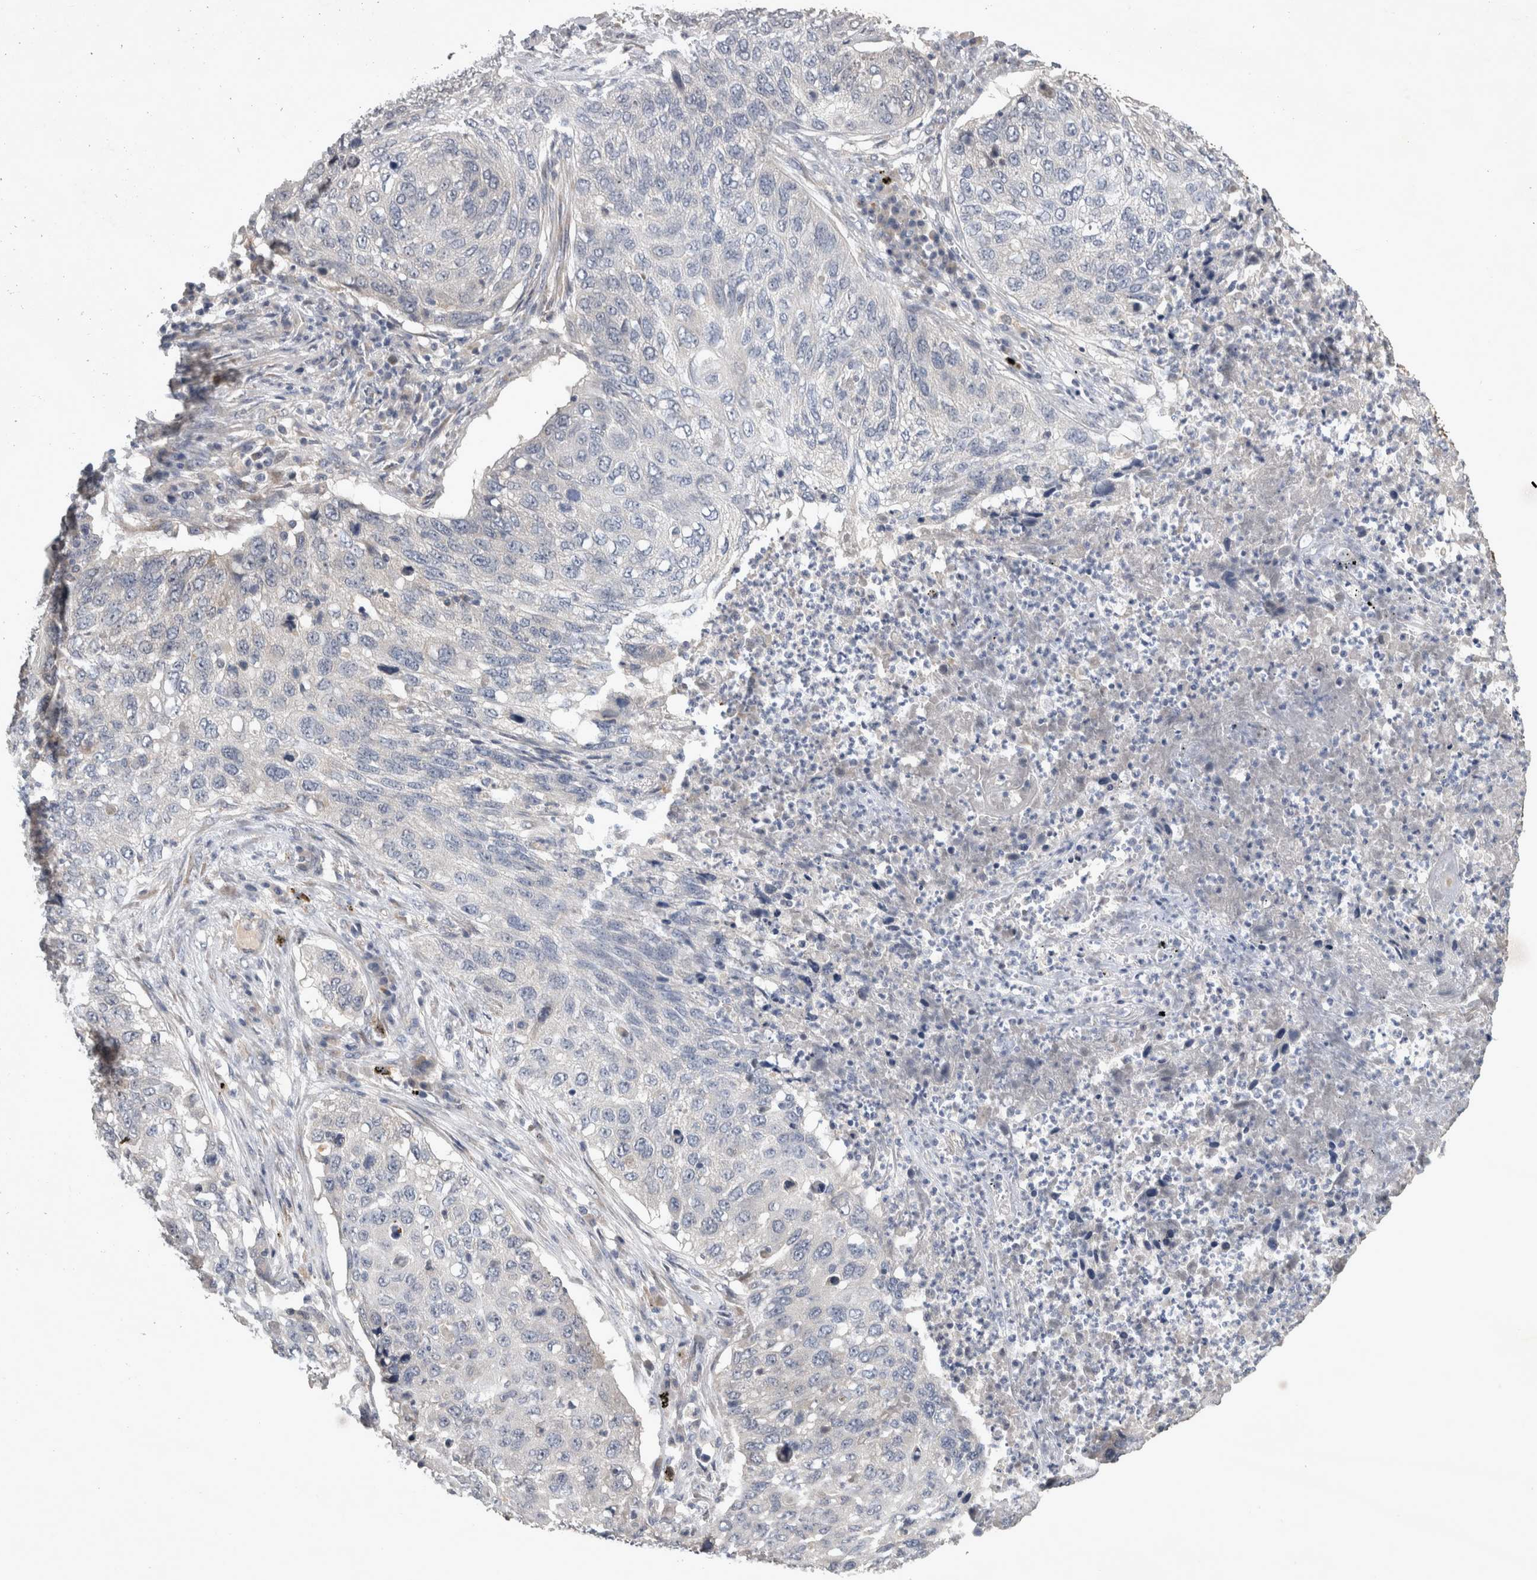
{"staining": {"intensity": "negative", "quantity": "none", "location": "none"}, "tissue": "lung cancer", "cell_type": "Tumor cells", "image_type": "cancer", "snomed": [{"axis": "morphology", "description": "Squamous cell carcinoma, NOS"}, {"axis": "topography", "description": "Lung"}], "caption": "Tumor cells show no significant protein expression in lung squamous cell carcinoma.", "gene": "SLC22A11", "patient": {"sex": "female", "age": 63}}